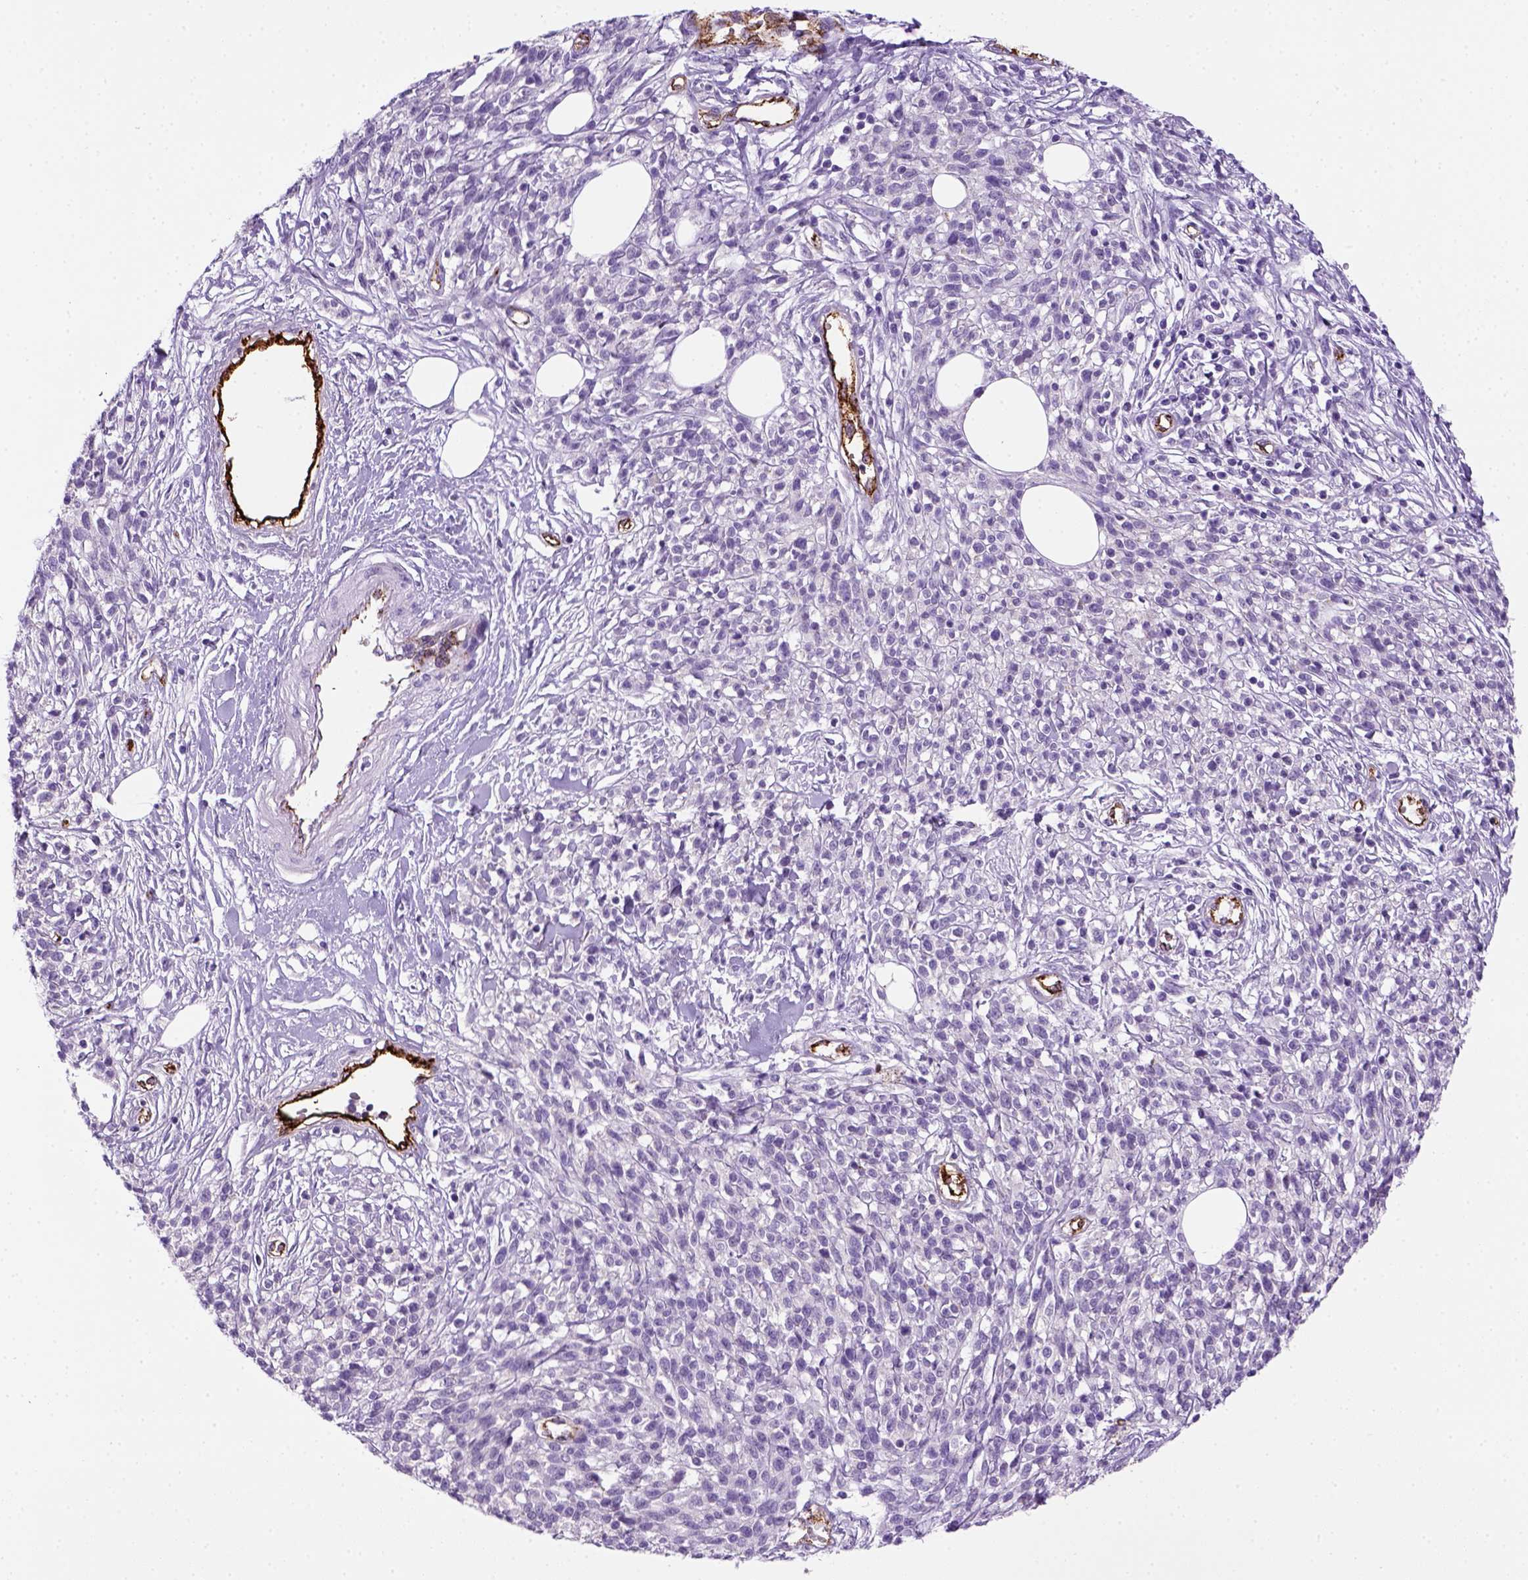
{"staining": {"intensity": "negative", "quantity": "none", "location": "none"}, "tissue": "melanoma", "cell_type": "Tumor cells", "image_type": "cancer", "snomed": [{"axis": "morphology", "description": "Malignant melanoma, NOS"}, {"axis": "topography", "description": "Skin"}, {"axis": "topography", "description": "Skin of trunk"}], "caption": "Immunohistochemical staining of human melanoma shows no significant positivity in tumor cells. (DAB immunohistochemistry (IHC) visualized using brightfield microscopy, high magnification).", "gene": "VWF", "patient": {"sex": "male", "age": 74}}